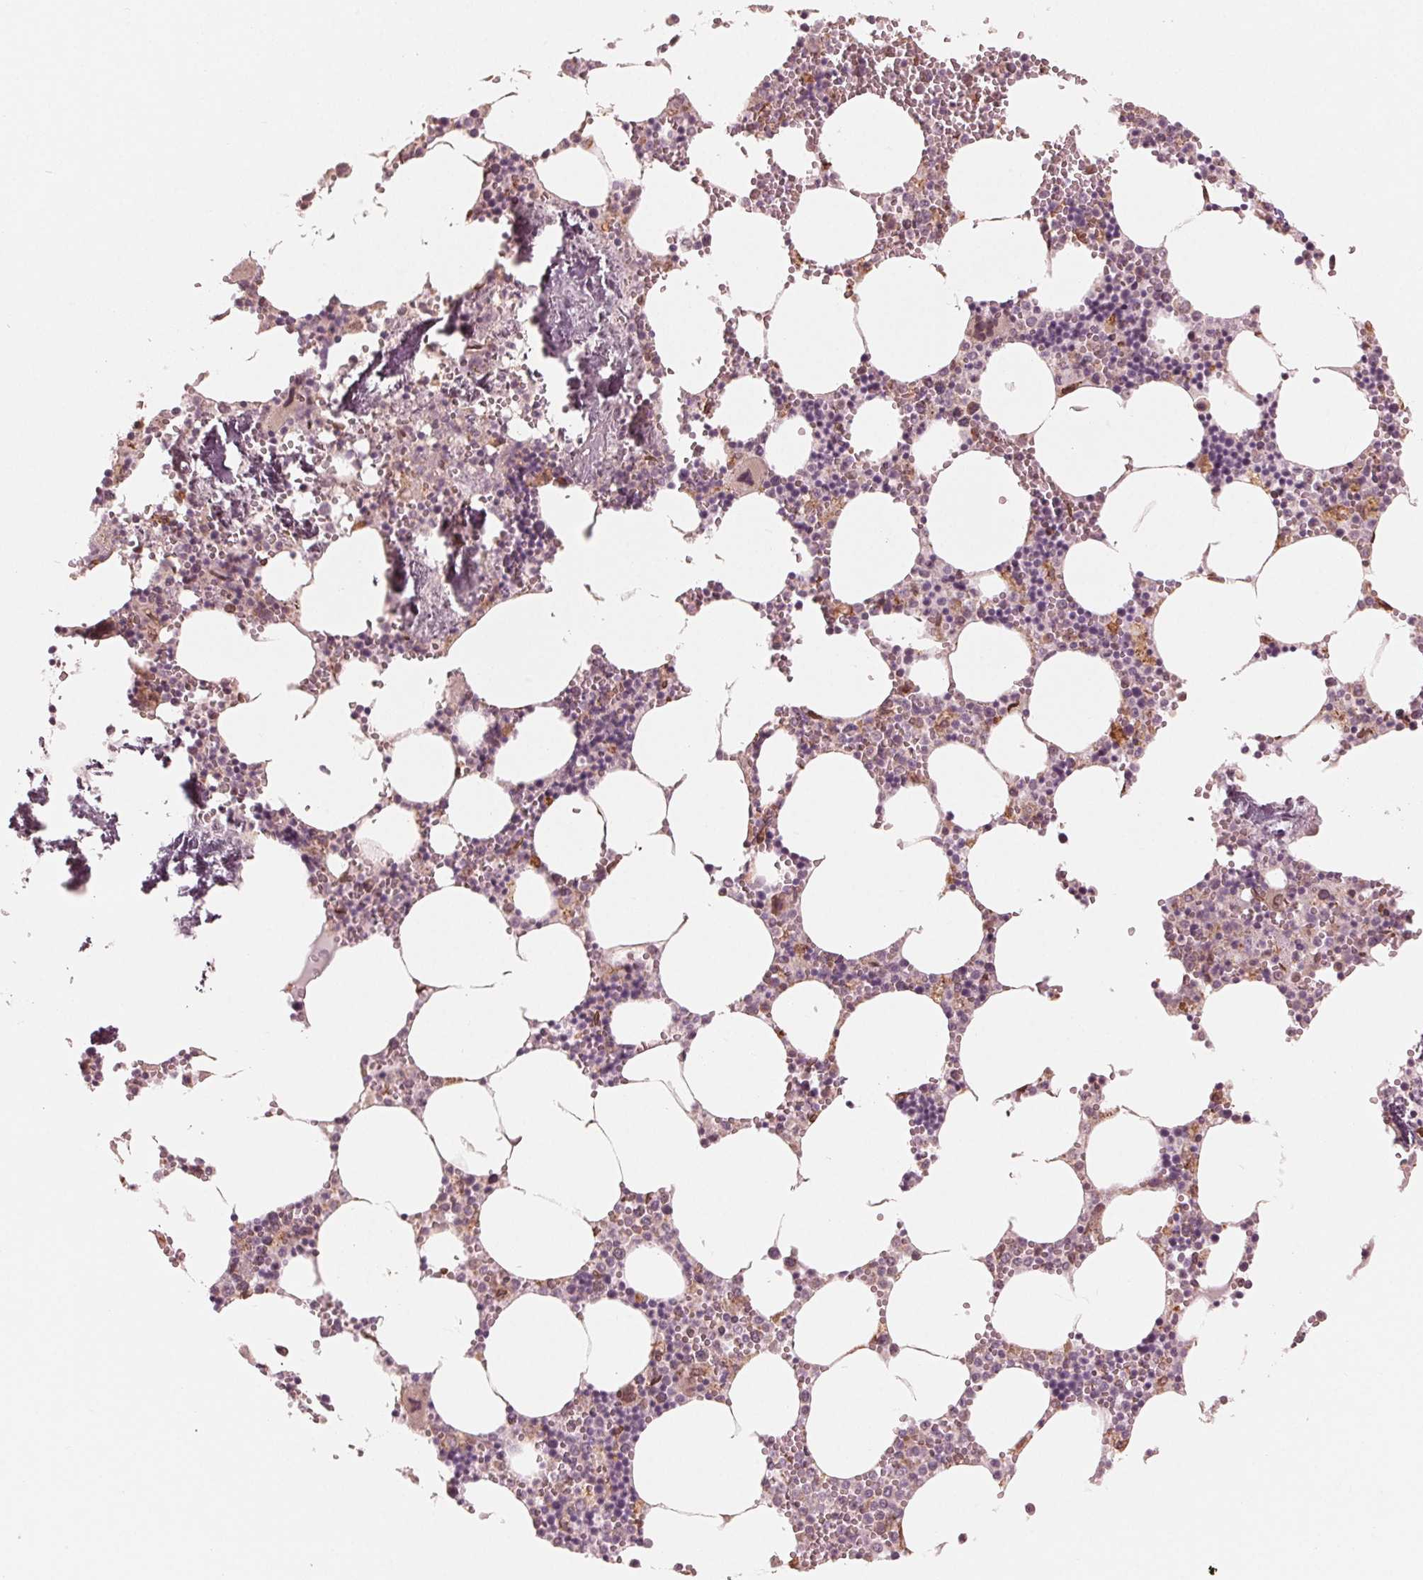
{"staining": {"intensity": "moderate", "quantity": "25%-75%", "location": "cytoplasmic/membranous"}, "tissue": "bone marrow", "cell_type": "Hematopoietic cells", "image_type": "normal", "snomed": [{"axis": "morphology", "description": "Normal tissue, NOS"}, {"axis": "topography", "description": "Bone marrow"}], "caption": "Bone marrow stained for a protein (brown) shows moderate cytoplasmic/membranous positive expression in about 25%-75% of hematopoietic cells.", "gene": "IKBIP", "patient": {"sex": "male", "age": 54}}